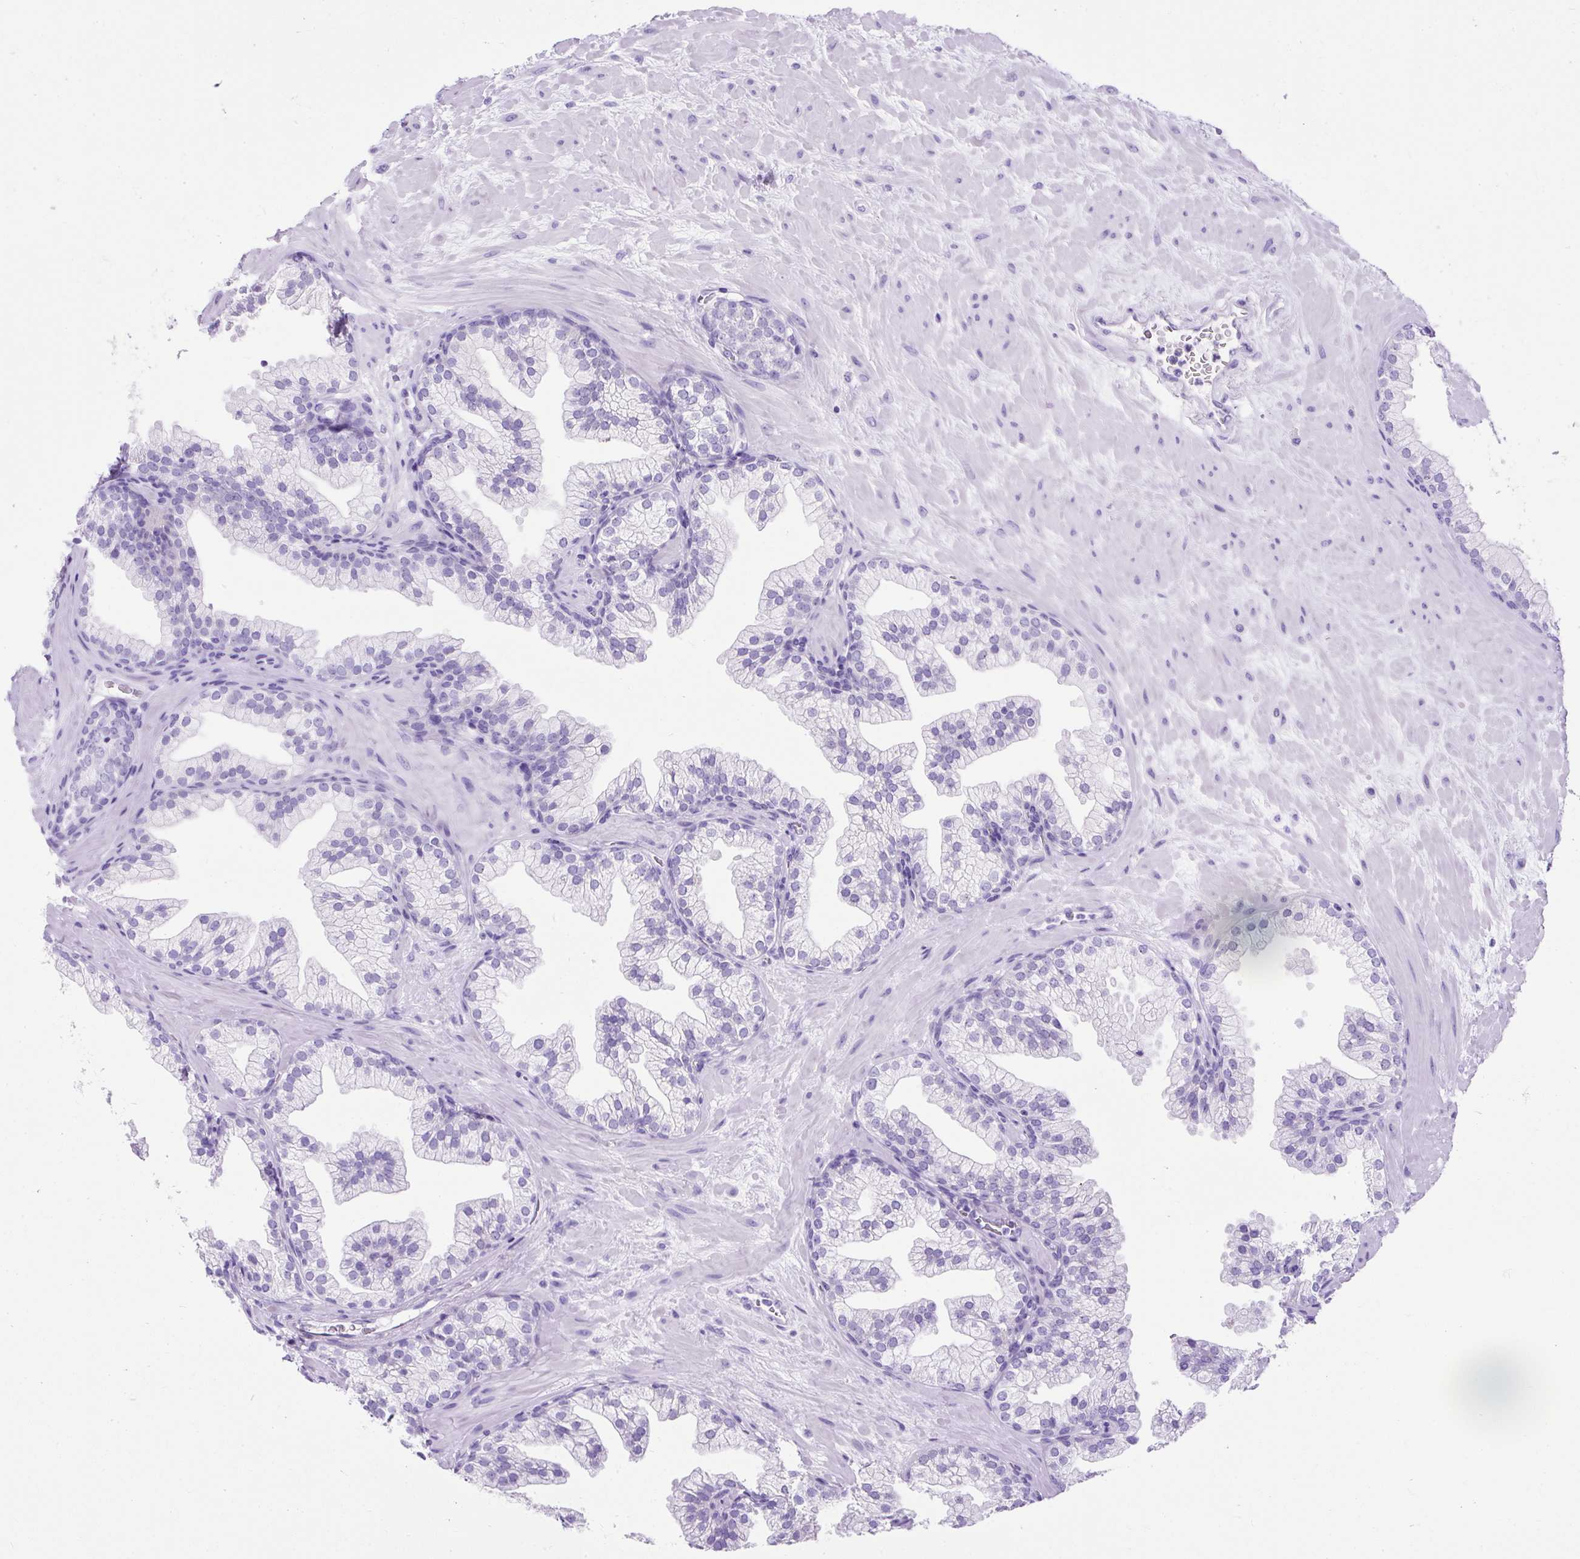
{"staining": {"intensity": "negative", "quantity": "none", "location": "none"}, "tissue": "prostate", "cell_type": "Glandular cells", "image_type": "normal", "snomed": [{"axis": "morphology", "description": "Normal tissue, NOS"}, {"axis": "topography", "description": "Prostate"}, {"axis": "topography", "description": "Peripheral nerve tissue"}], "caption": "Immunohistochemical staining of normal human prostate reveals no significant expression in glandular cells. The staining is performed using DAB brown chromogen with nuclei counter-stained in using hematoxylin.", "gene": "KRT12", "patient": {"sex": "male", "age": 61}}